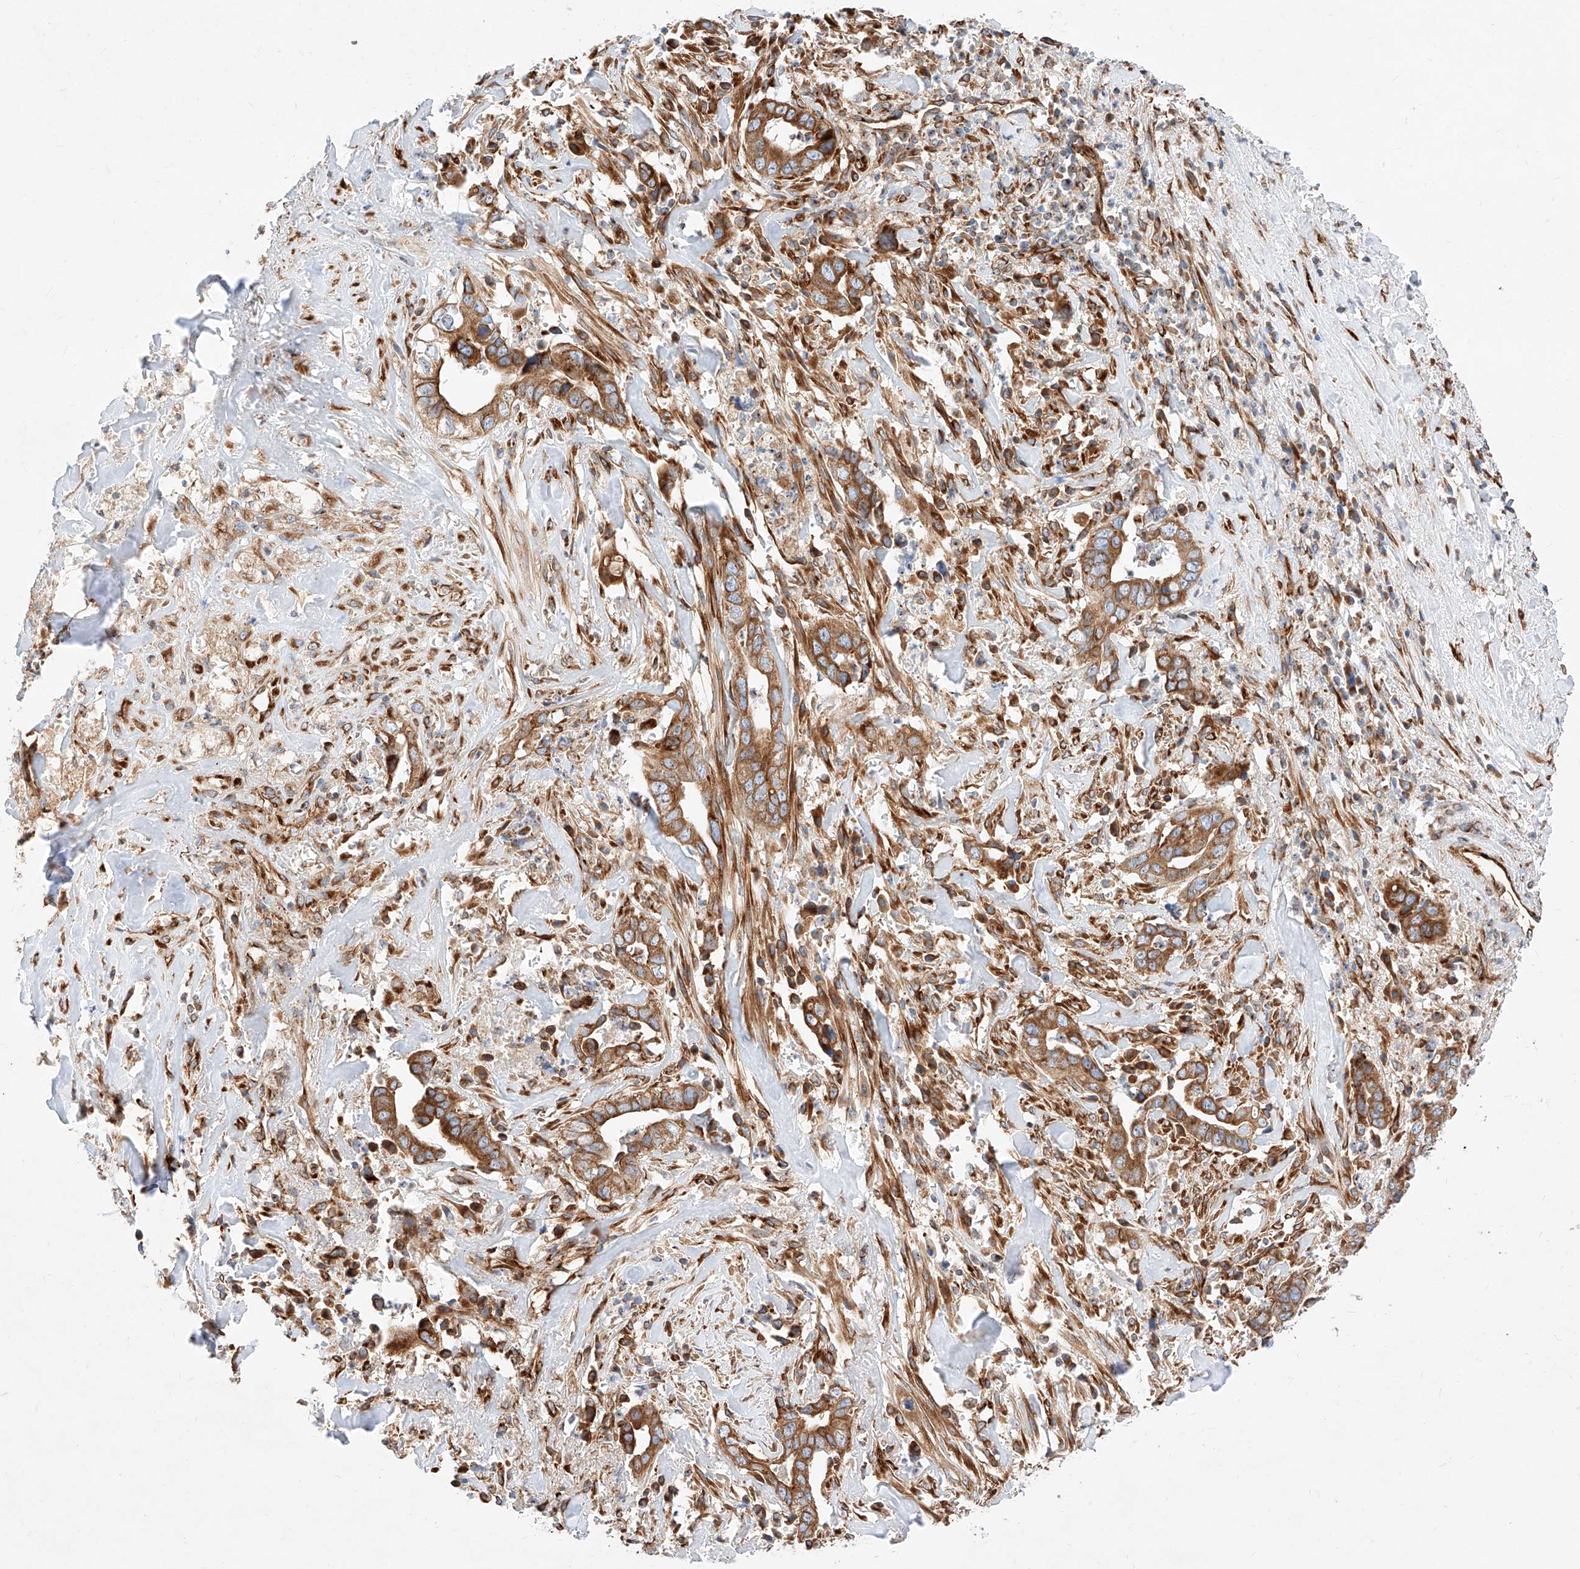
{"staining": {"intensity": "moderate", "quantity": ">75%", "location": "cytoplasmic/membranous"}, "tissue": "liver cancer", "cell_type": "Tumor cells", "image_type": "cancer", "snomed": [{"axis": "morphology", "description": "Cholangiocarcinoma"}, {"axis": "topography", "description": "Liver"}], "caption": "The micrograph shows staining of liver cholangiocarcinoma, revealing moderate cytoplasmic/membranous protein expression (brown color) within tumor cells.", "gene": "CSGALNACT2", "patient": {"sex": "female", "age": 79}}